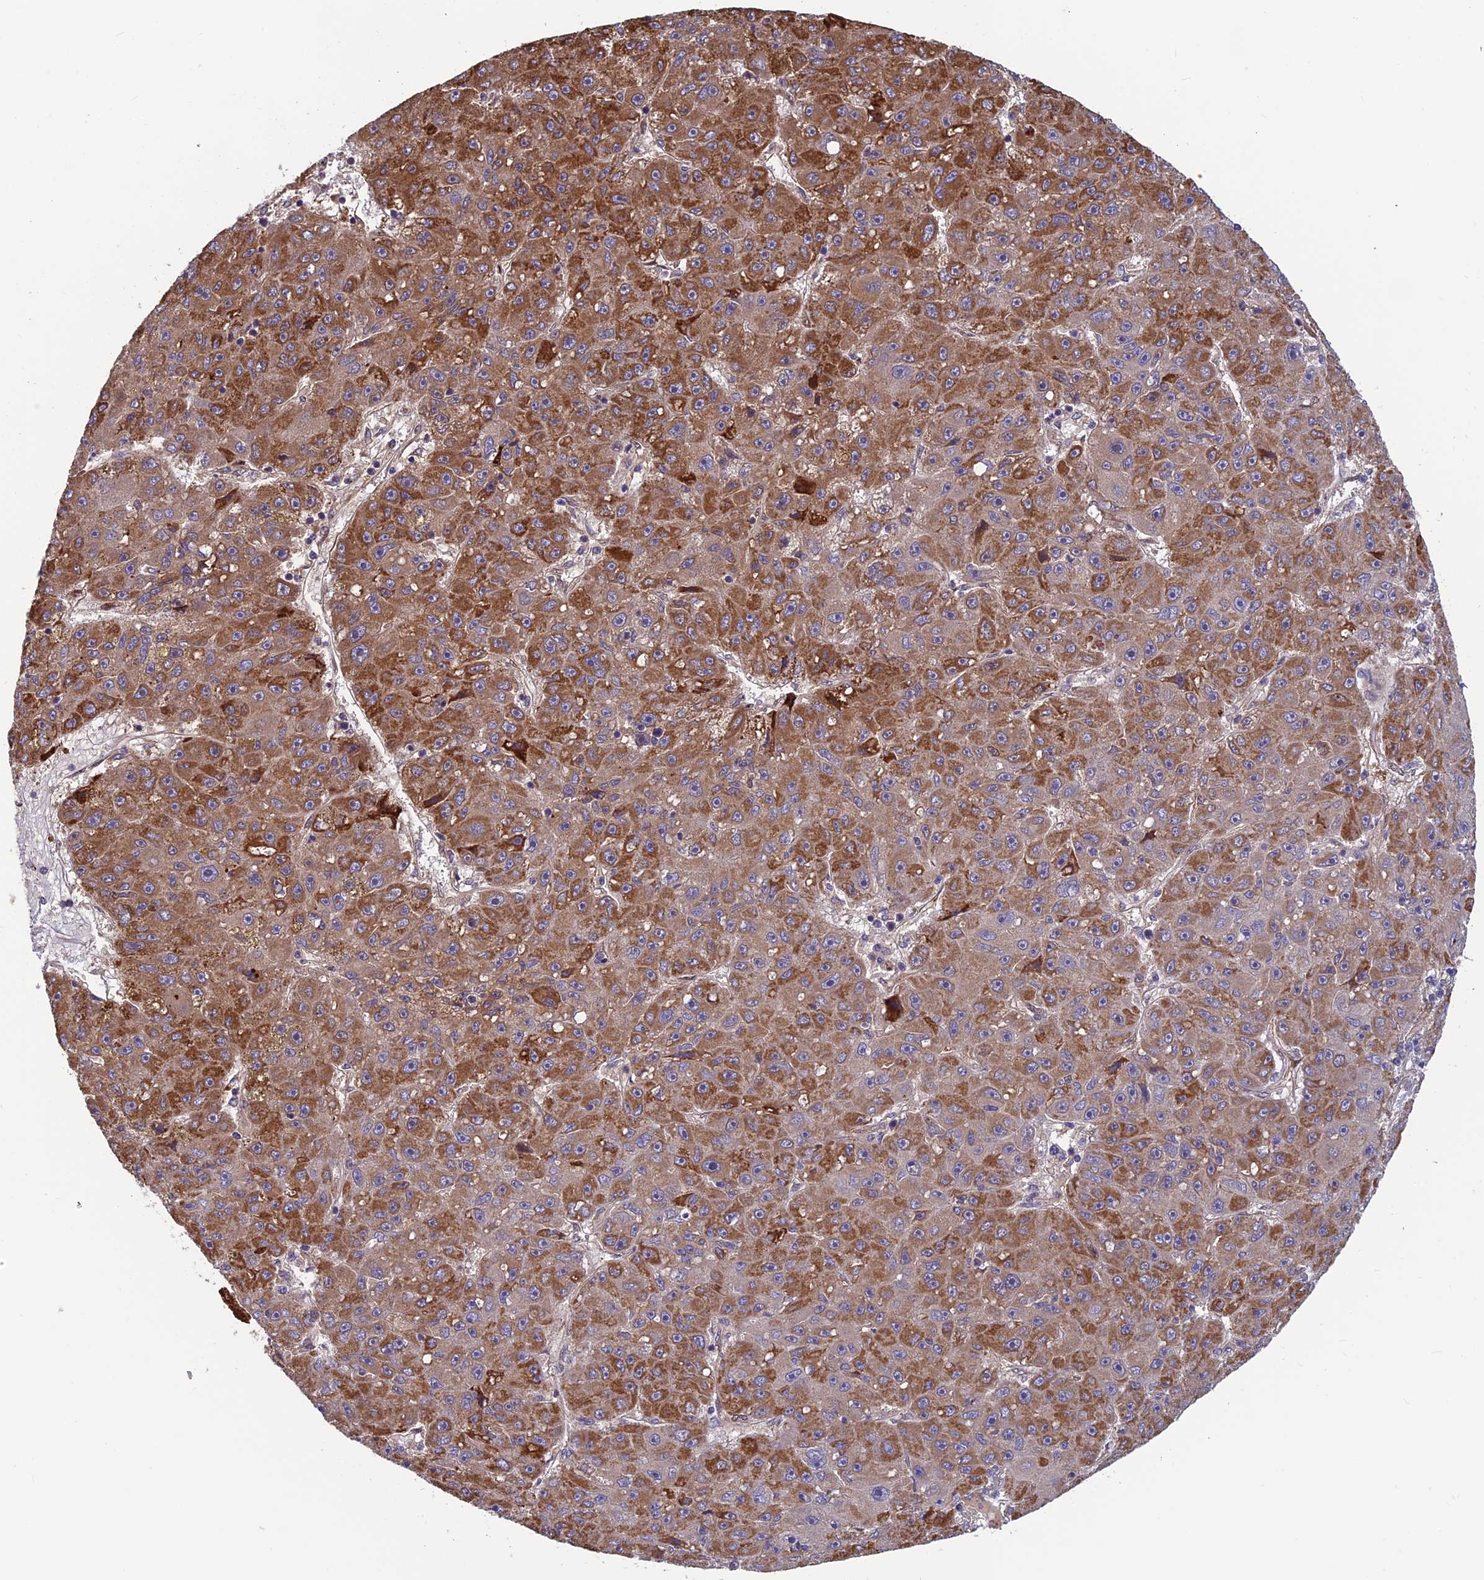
{"staining": {"intensity": "moderate", "quantity": ">75%", "location": "cytoplasmic/membranous"}, "tissue": "liver cancer", "cell_type": "Tumor cells", "image_type": "cancer", "snomed": [{"axis": "morphology", "description": "Carcinoma, Hepatocellular, NOS"}, {"axis": "topography", "description": "Liver"}], "caption": "Tumor cells demonstrate moderate cytoplasmic/membranous positivity in approximately >75% of cells in liver cancer.", "gene": "CCDC15", "patient": {"sex": "male", "age": 67}}